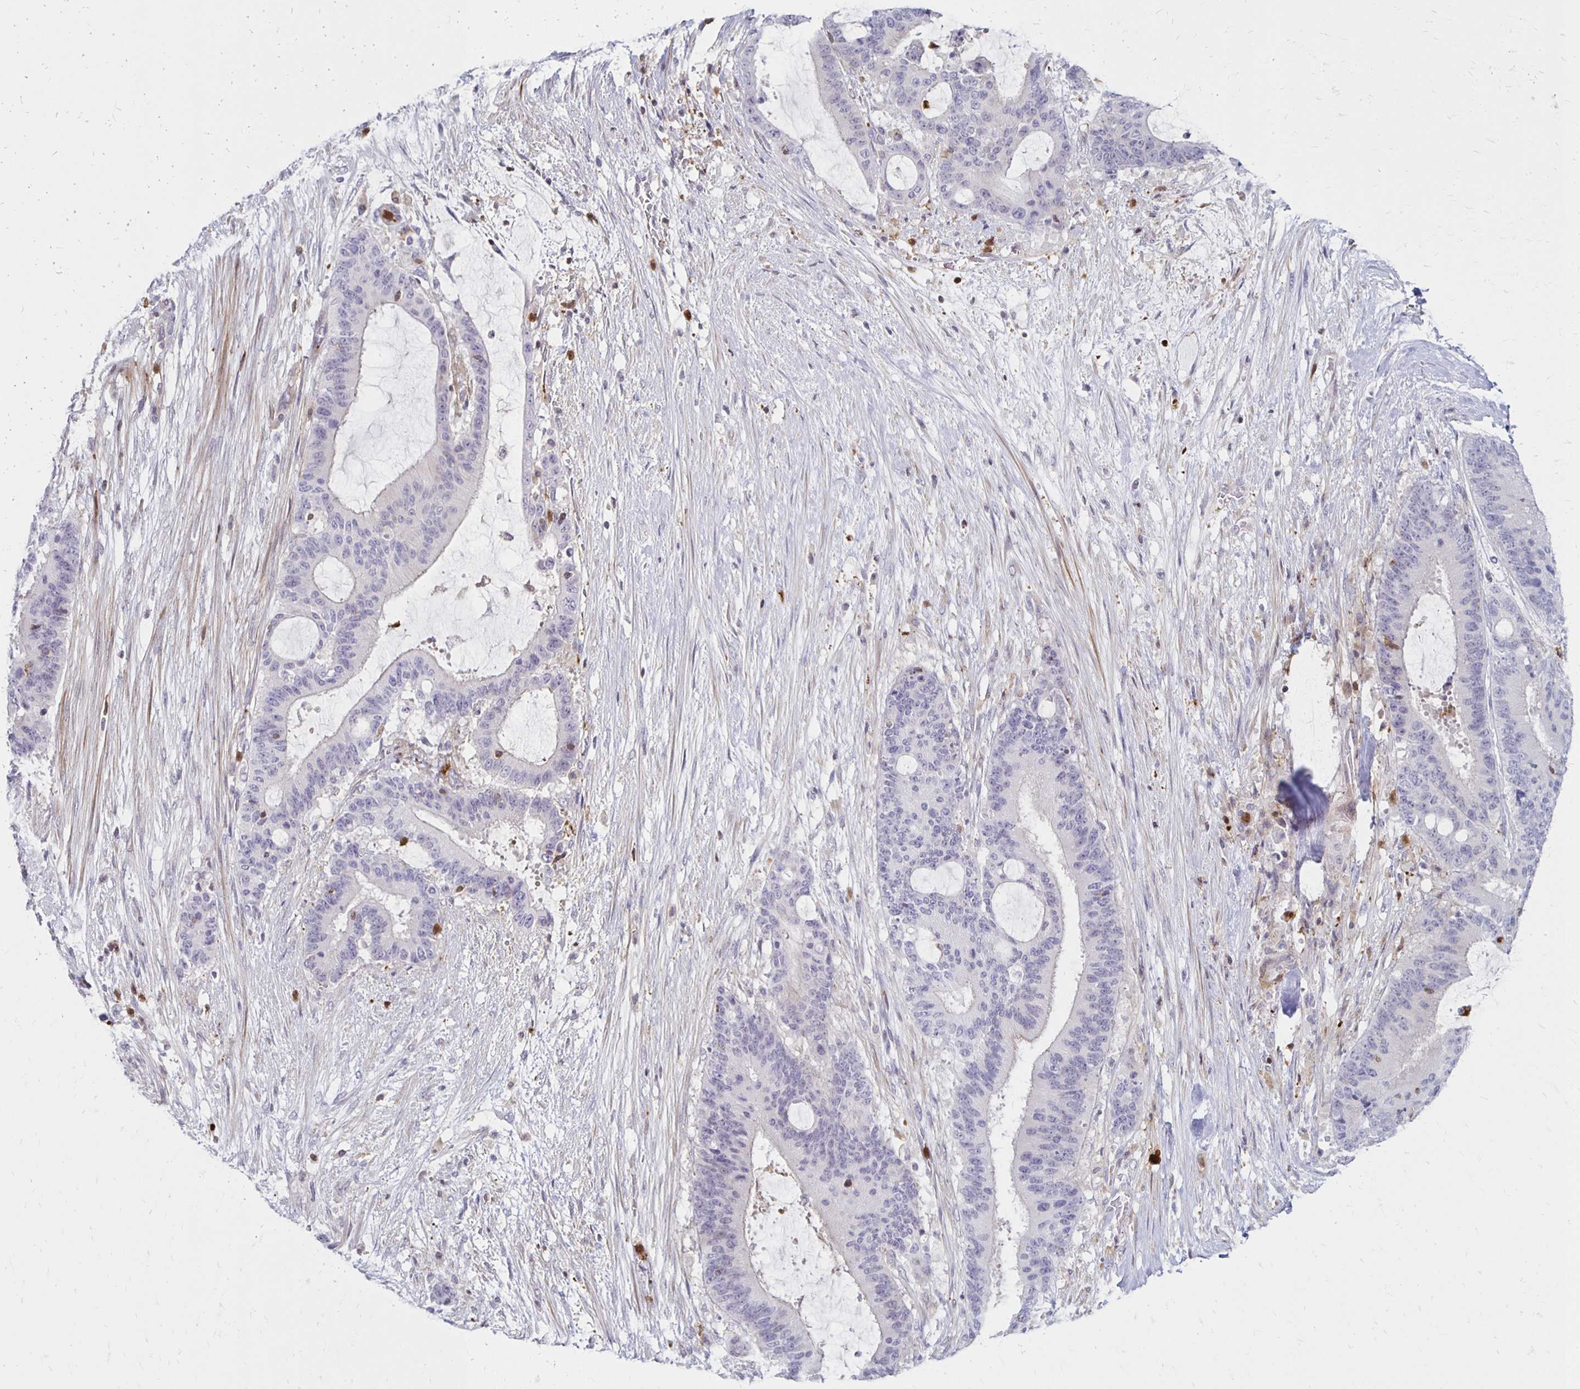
{"staining": {"intensity": "negative", "quantity": "none", "location": "none"}, "tissue": "liver cancer", "cell_type": "Tumor cells", "image_type": "cancer", "snomed": [{"axis": "morphology", "description": "Normal tissue, NOS"}, {"axis": "morphology", "description": "Cholangiocarcinoma"}, {"axis": "topography", "description": "Liver"}, {"axis": "topography", "description": "Peripheral nerve tissue"}], "caption": "A micrograph of human liver cancer is negative for staining in tumor cells.", "gene": "CCL21", "patient": {"sex": "female", "age": 73}}